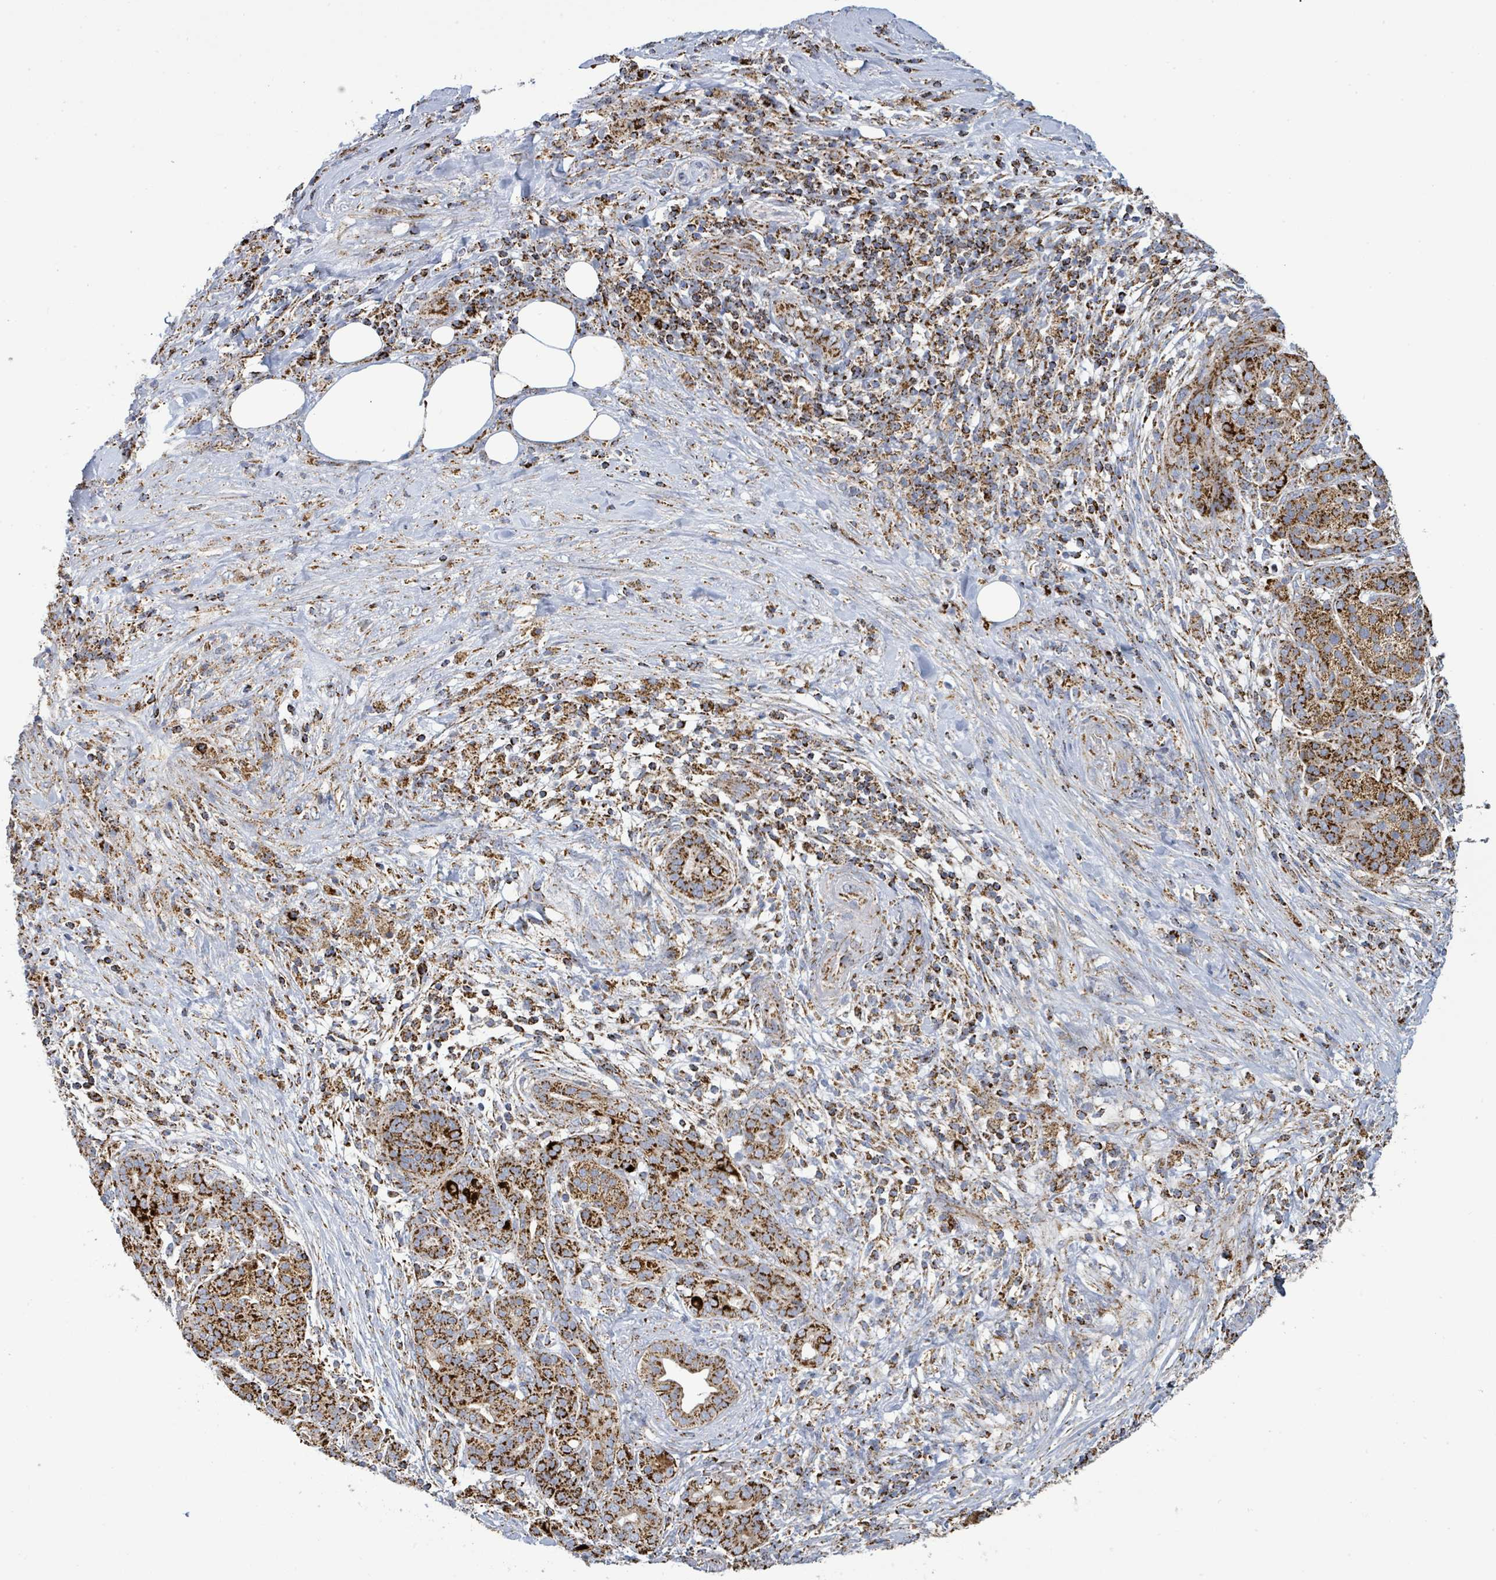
{"staining": {"intensity": "strong", "quantity": ">75%", "location": "cytoplasmic/membranous"}, "tissue": "pancreatic cancer", "cell_type": "Tumor cells", "image_type": "cancer", "snomed": [{"axis": "morphology", "description": "Adenocarcinoma, NOS"}, {"axis": "topography", "description": "Pancreas"}], "caption": "A photomicrograph of pancreatic adenocarcinoma stained for a protein demonstrates strong cytoplasmic/membranous brown staining in tumor cells.", "gene": "SUCLG2", "patient": {"sex": "male", "age": 44}}